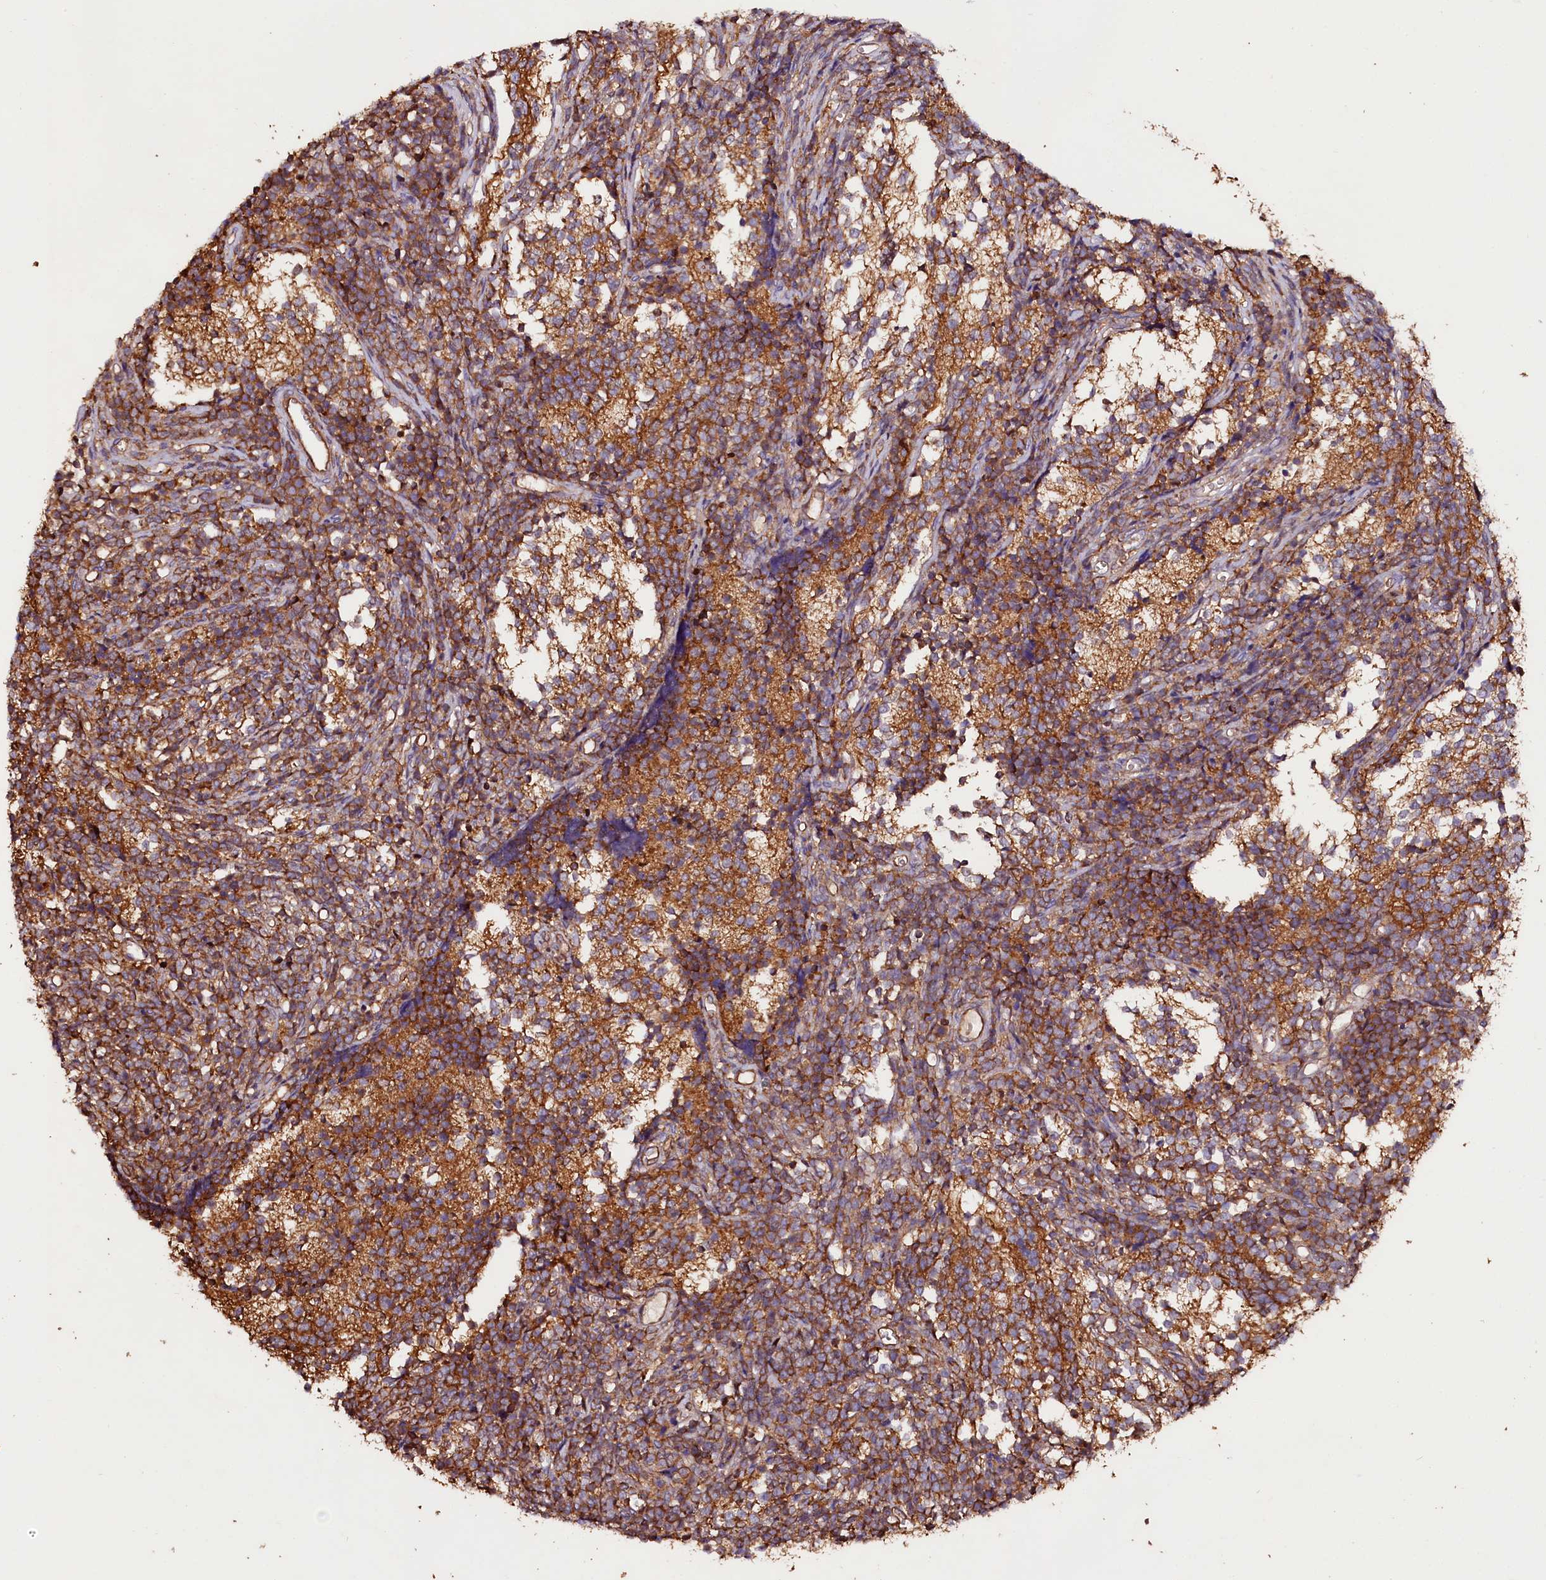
{"staining": {"intensity": "moderate", "quantity": ">75%", "location": "cytoplasmic/membranous"}, "tissue": "glioma", "cell_type": "Tumor cells", "image_type": "cancer", "snomed": [{"axis": "morphology", "description": "Glioma, malignant, Low grade"}, {"axis": "topography", "description": "Brain"}], "caption": "Immunohistochemistry (DAB (3,3'-diaminobenzidine)) staining of human low-grade glioma (malignant) exhibits moderate cytoplasmic/membranous protein staining in approximately >75% of tumor cells.", "gene": "CEP295", "patient": {"sex": "female", "age": 1}}